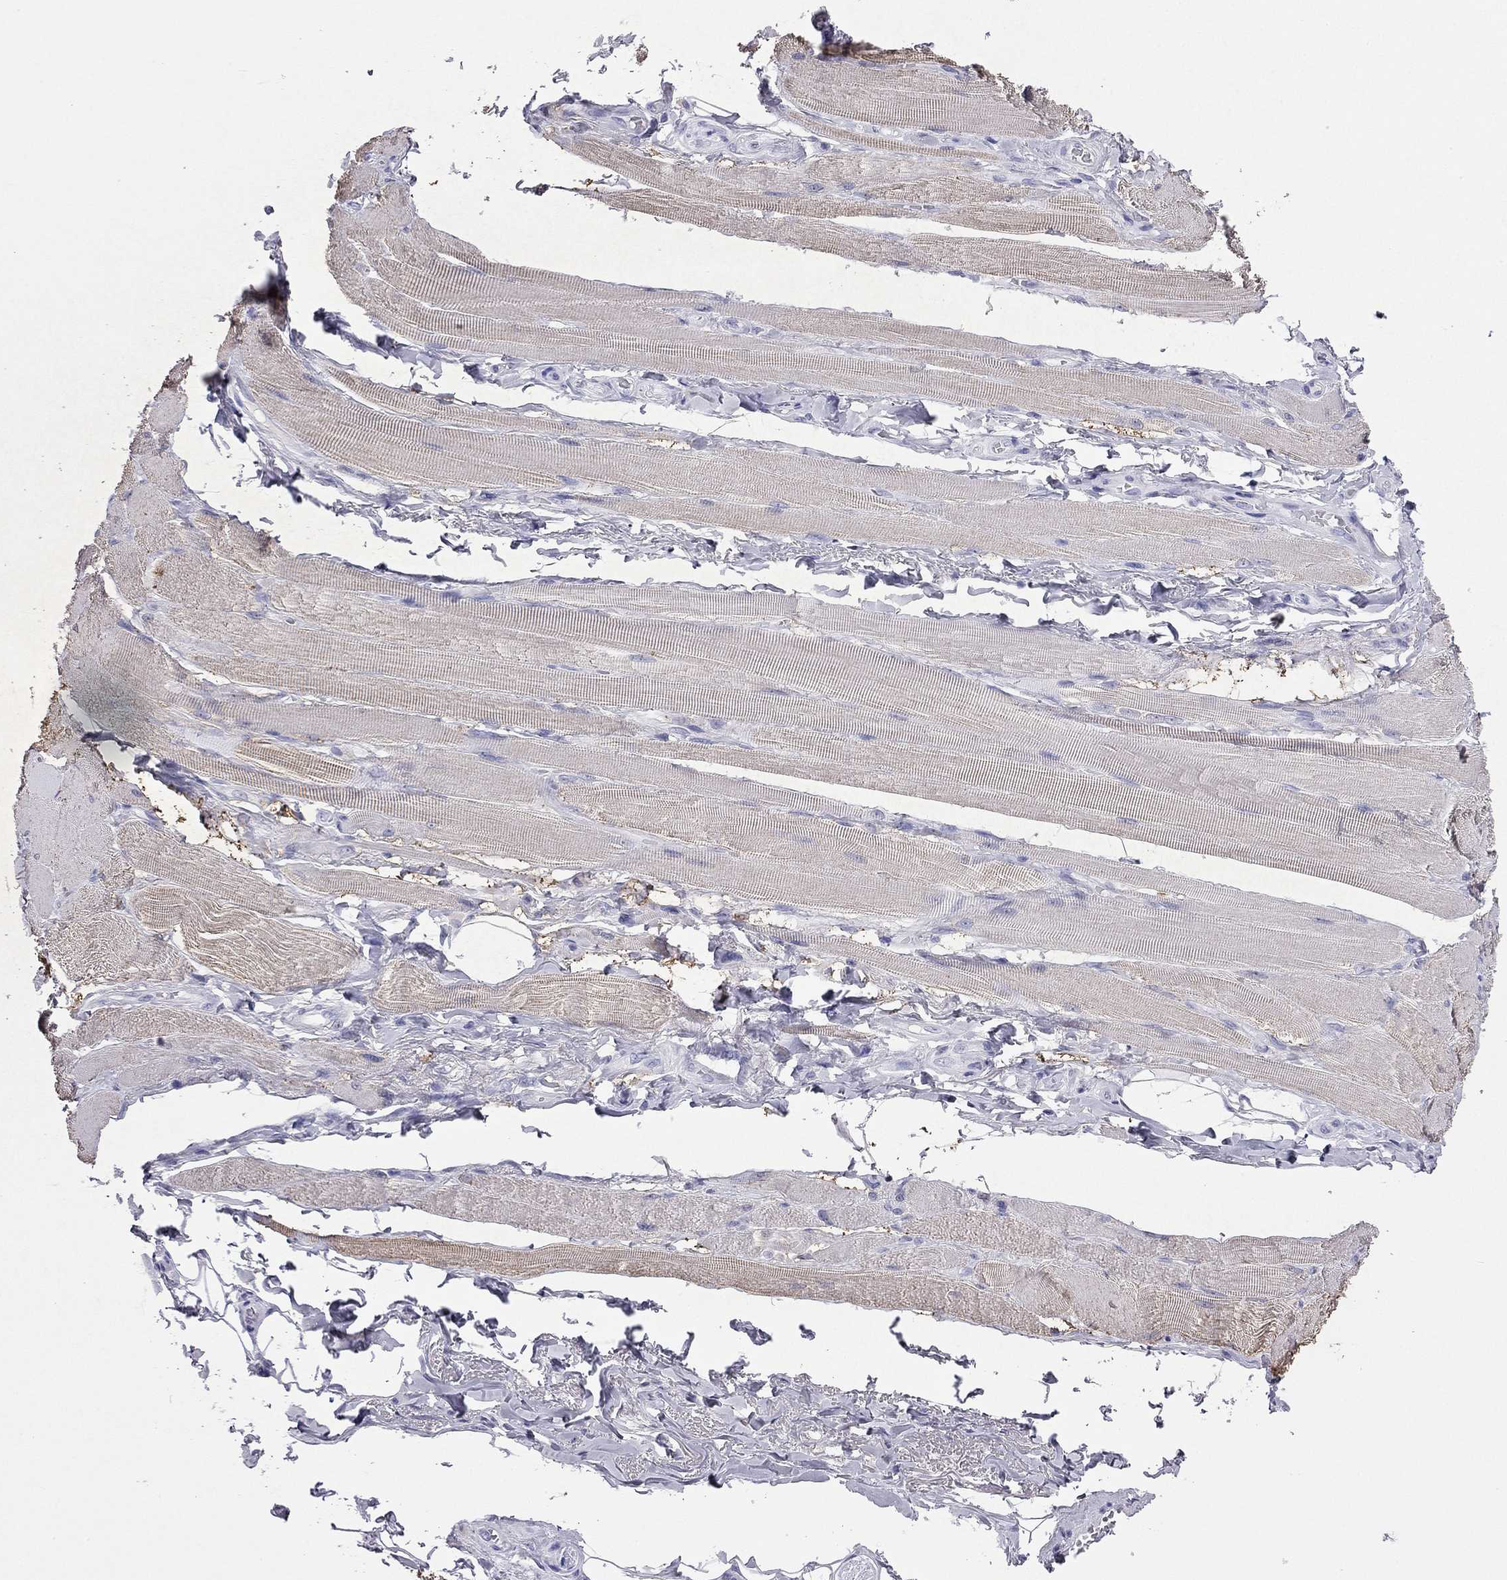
{"staining": {"intensity": "weak", "quantity": "25%-75%", "location": "cytoplasmic/membranous"}, "tissue": "skeletal muscle", "cell_type": "Myocytes", "image_type": "normal", "snomed": [{"axis": "morphology", "description": "Normal tissue, NOS"}, {"axis": "topography", "description": "Skeletal muscle"}, {"axis": "topography", "description": "Anal"}, {"axis": "topography", "description": "Peripheral nerve tissue"}], "caption": "A photomicrograph of skeletal muscle stained for a protein displays weak cytoplasmic/membranous brown staining in myocytes.", "gene": "ODF4", "patient": {"sex": "male", "age": 53}}